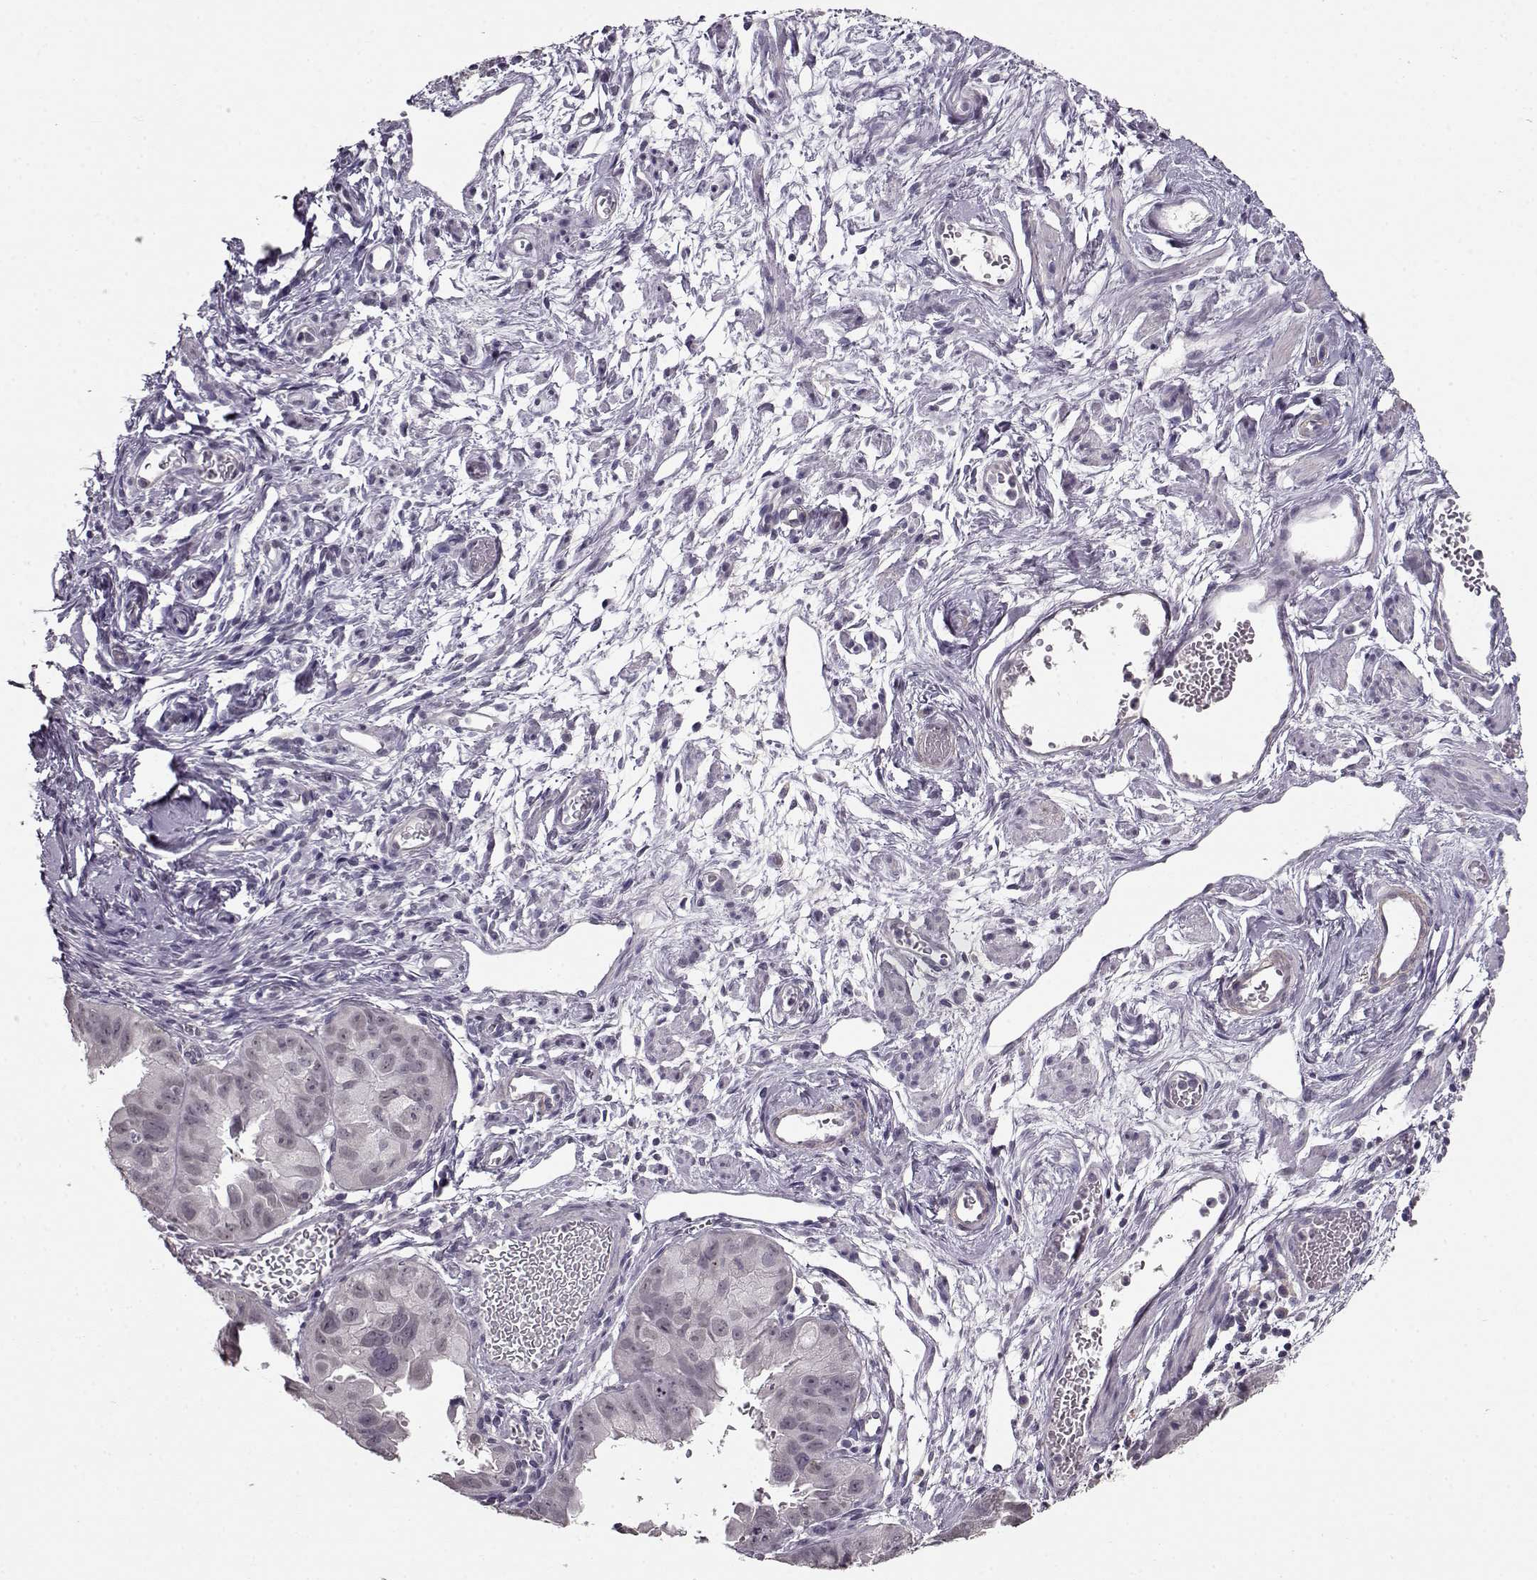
{"staining": {"intensity": "negative", "quantity": "none", "location": "none"}, "tissue": "ovarian cancer", "cell_type": "Tumor cells", "image_type": "cancer", "snomed": [{"axis": "morphology", "description": "Carcinoma, endometroid"}, {"axis": "topography", "description": "Ovary"}], "caption": "Ovarian cancer (endometroid carcinoma) stained for a protein using immunohistochemistry shows no positivity tumor cells.", "gene": "RP1L1", "patient": {"sex": "female", "age": 85}}